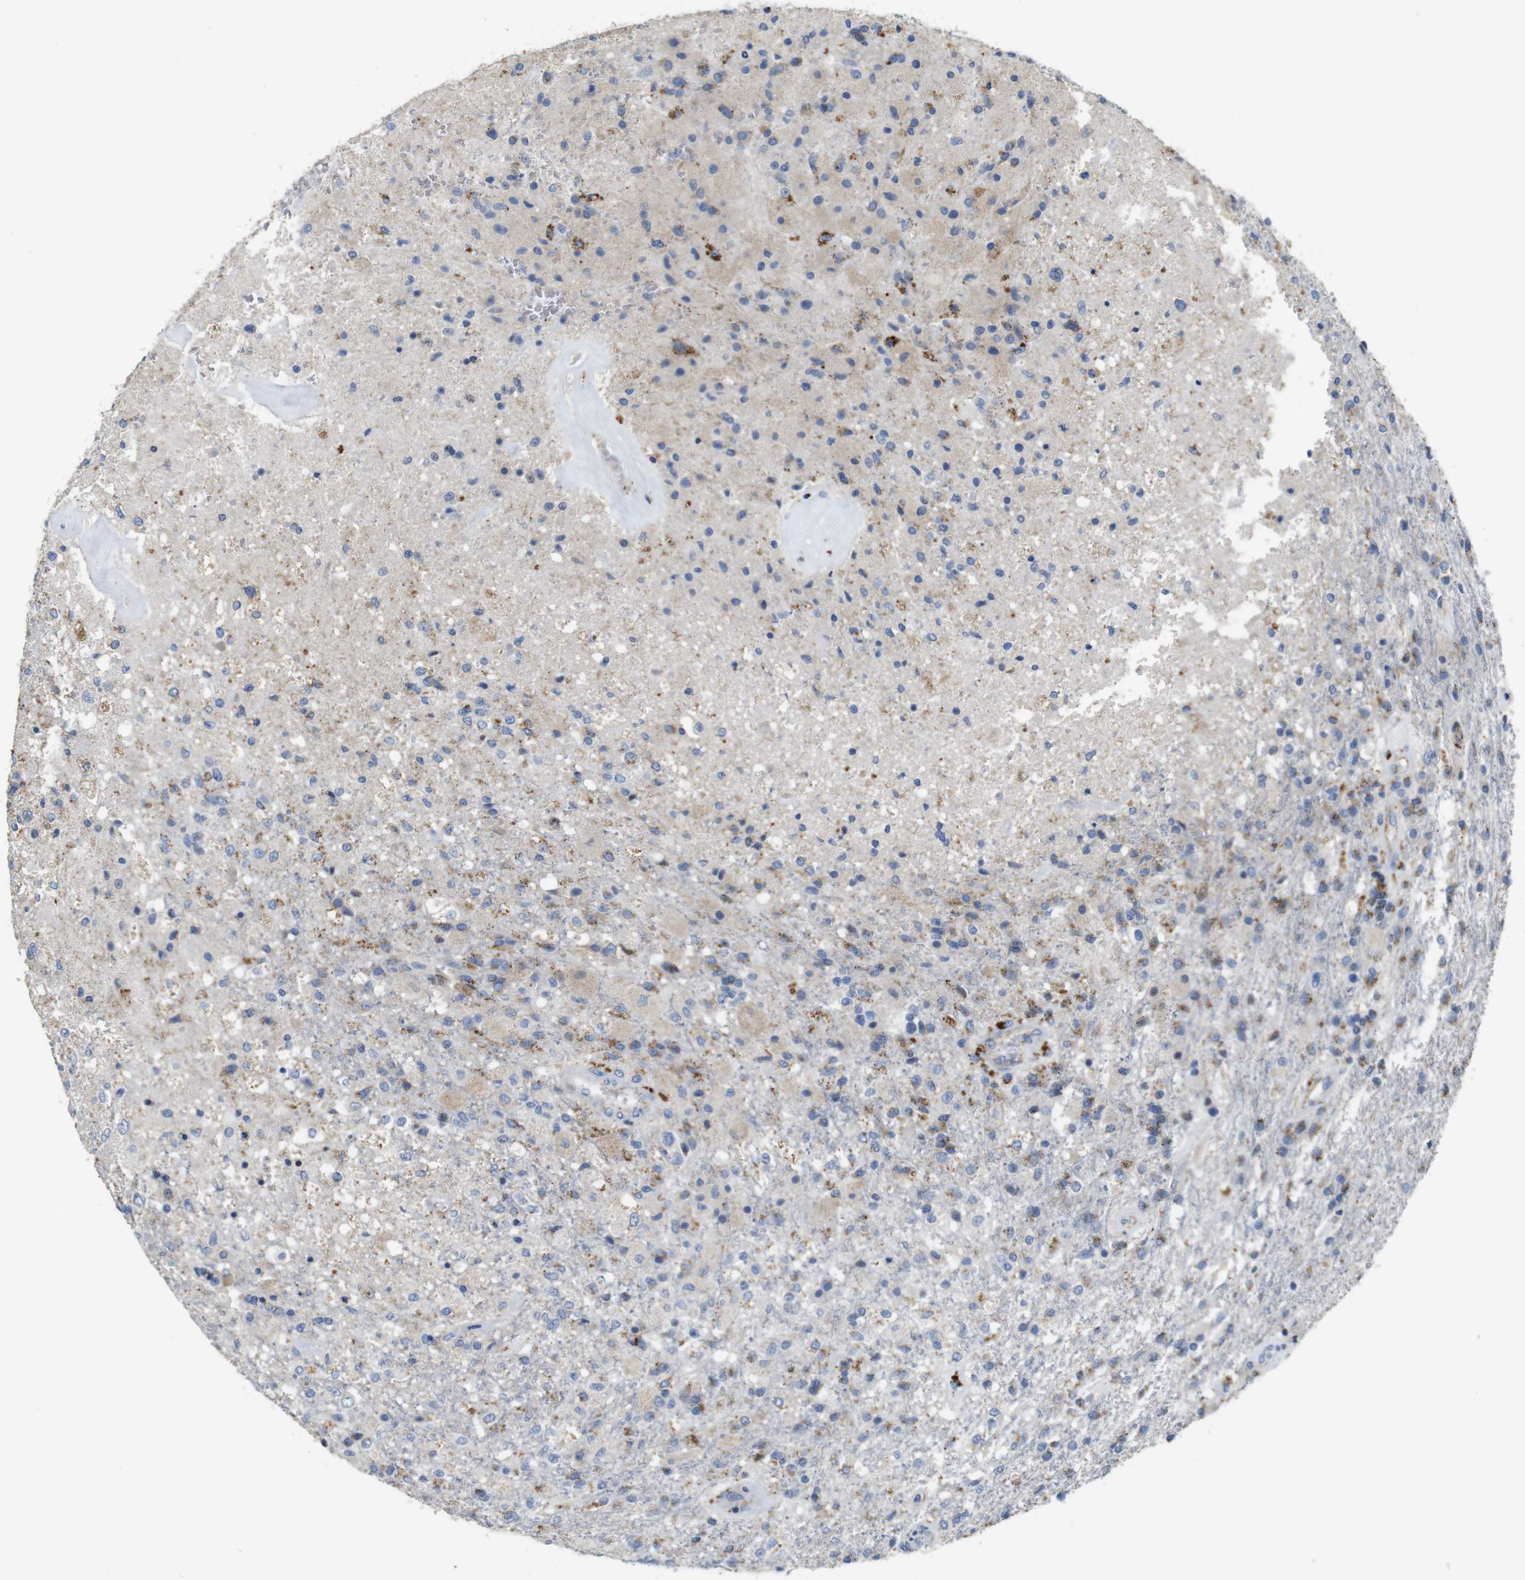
{"staining": {"intensity": "moderate", "quantity": "<25%", "location": "cytoplasmic/membranous"}, "tissue": "glioma", "cell_type": "Tumor cells", "image_type": "cancer", "snomed": [{"axis": "morphology", "description": "Normal tissue, NOS"}, {"axis": "morphology", "description": "Glioma, malignant, High grade"}, {"axis": "topography", "description": "Cerebral cortex"}], "caption": "High-grade glioma (malignant) was stained to show a protein in brown. There is low levels of moderate cytoplasmic/membranous expression in approximately <25% of tumor cells. (brown staining indicates protein expression, while blue staining denotes nuclei).", "gene": "NHLRC3", "patient": {"sex": "male", "age": 77}}